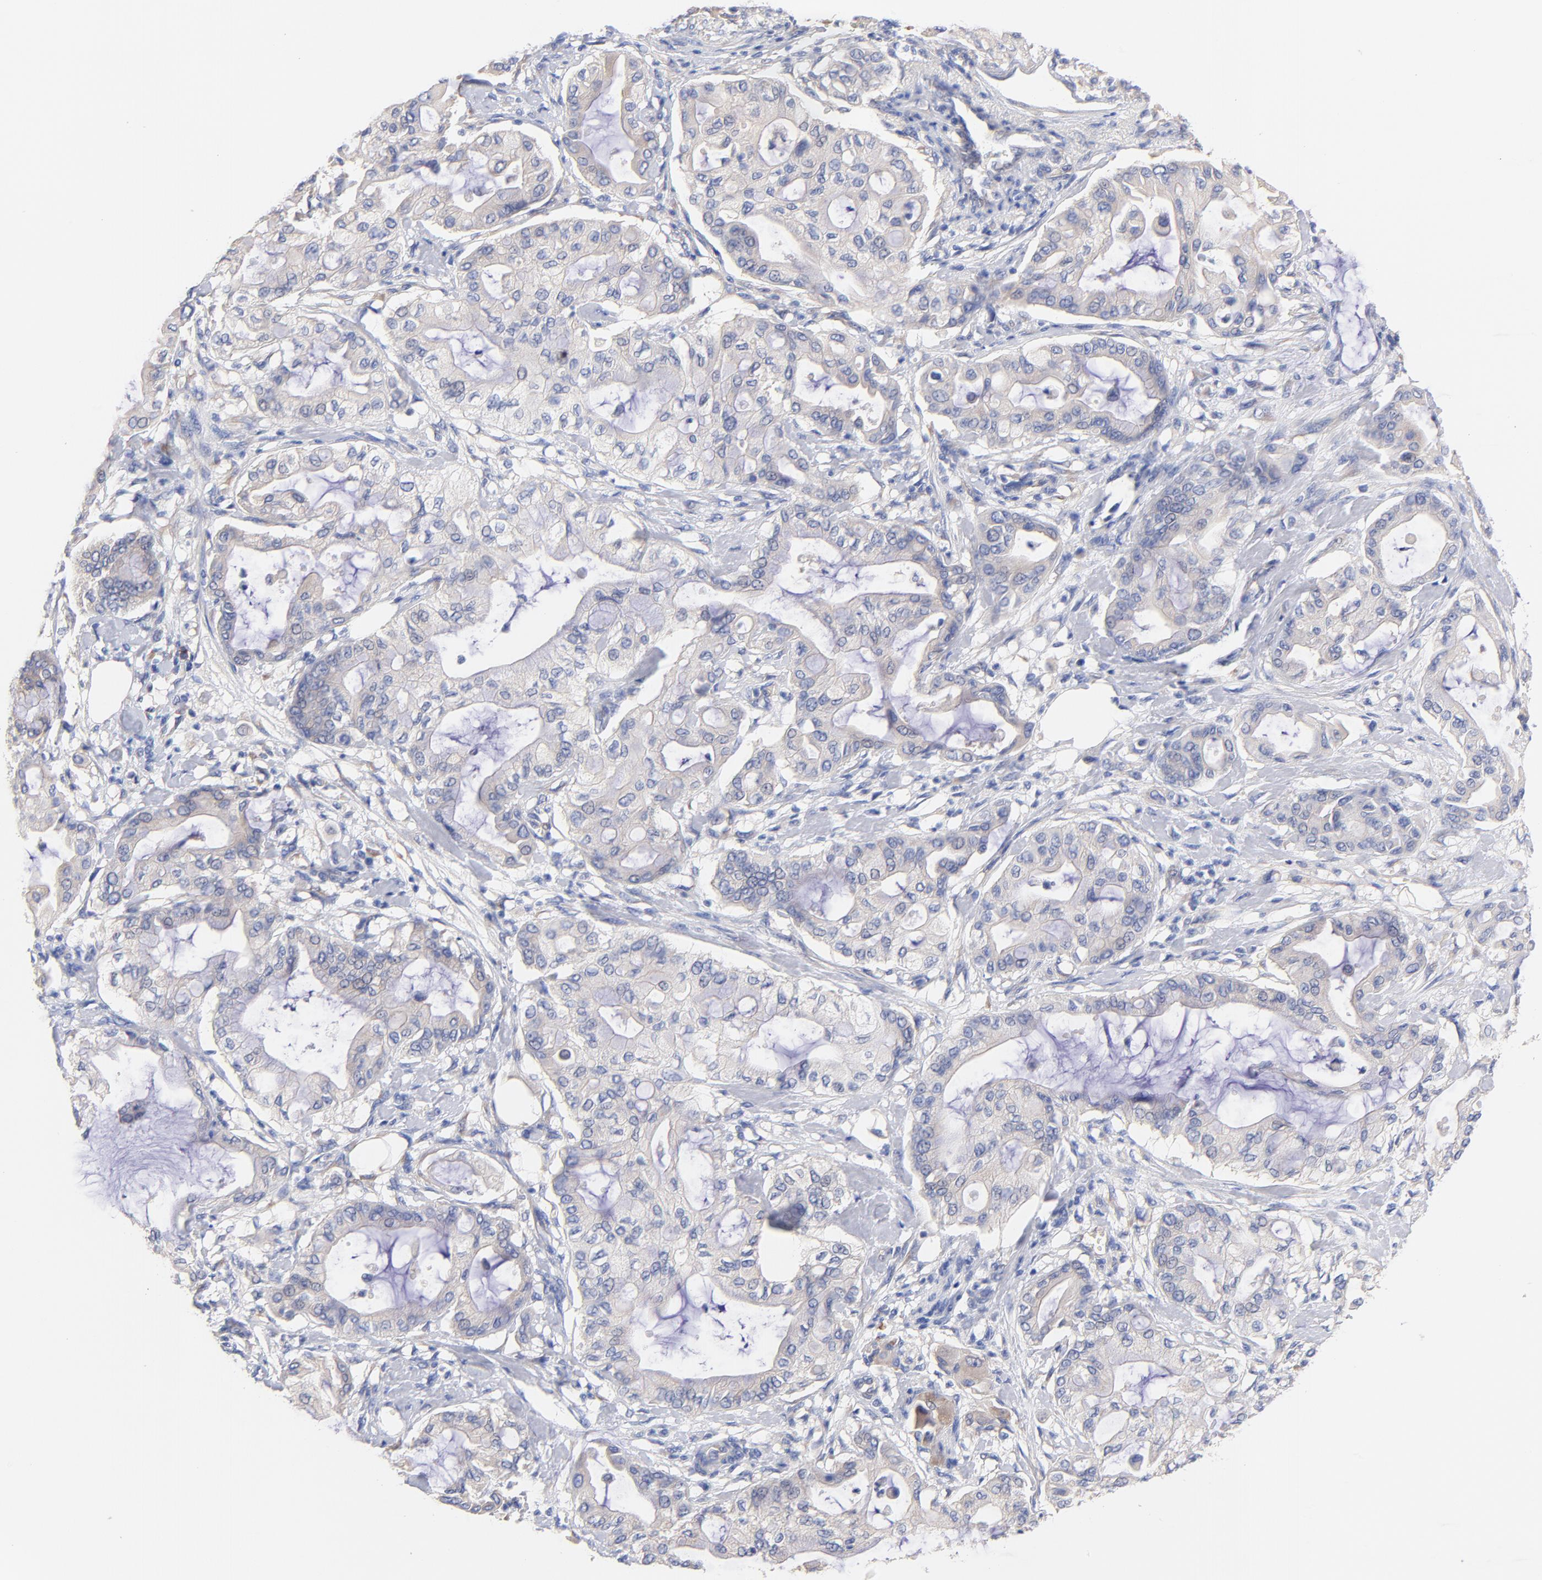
{"staining": {"intensity": "weak", "quantity": ">75%", "location": "cytoplasmic/membranous"}, "tissue": "pancreatic cancer", "cell_type": "Tumor cells", "image_type": "cancer", "snomed": [{"axis": "morphology", "description": "Adenocarcinoma, NOS"}, {"axis": "morphology", "description": "Adenocarcinoma, metastatic, NOS"}, {"axis": "topography", "description": "Lymph node"}, {"axis": "topography", "description": "Pancreas"}, {"axis": "topography", "description": "Duodenum"}], "caption": "Protein expression analysis of human pancreatic cancer (adenocarcinoma) reveals weak cytoplasmic/membranous staining in approximately >75% of tumor cells.", "gene": "TNFRSF13C", "patient": {"sex": "female", "age": 64}}